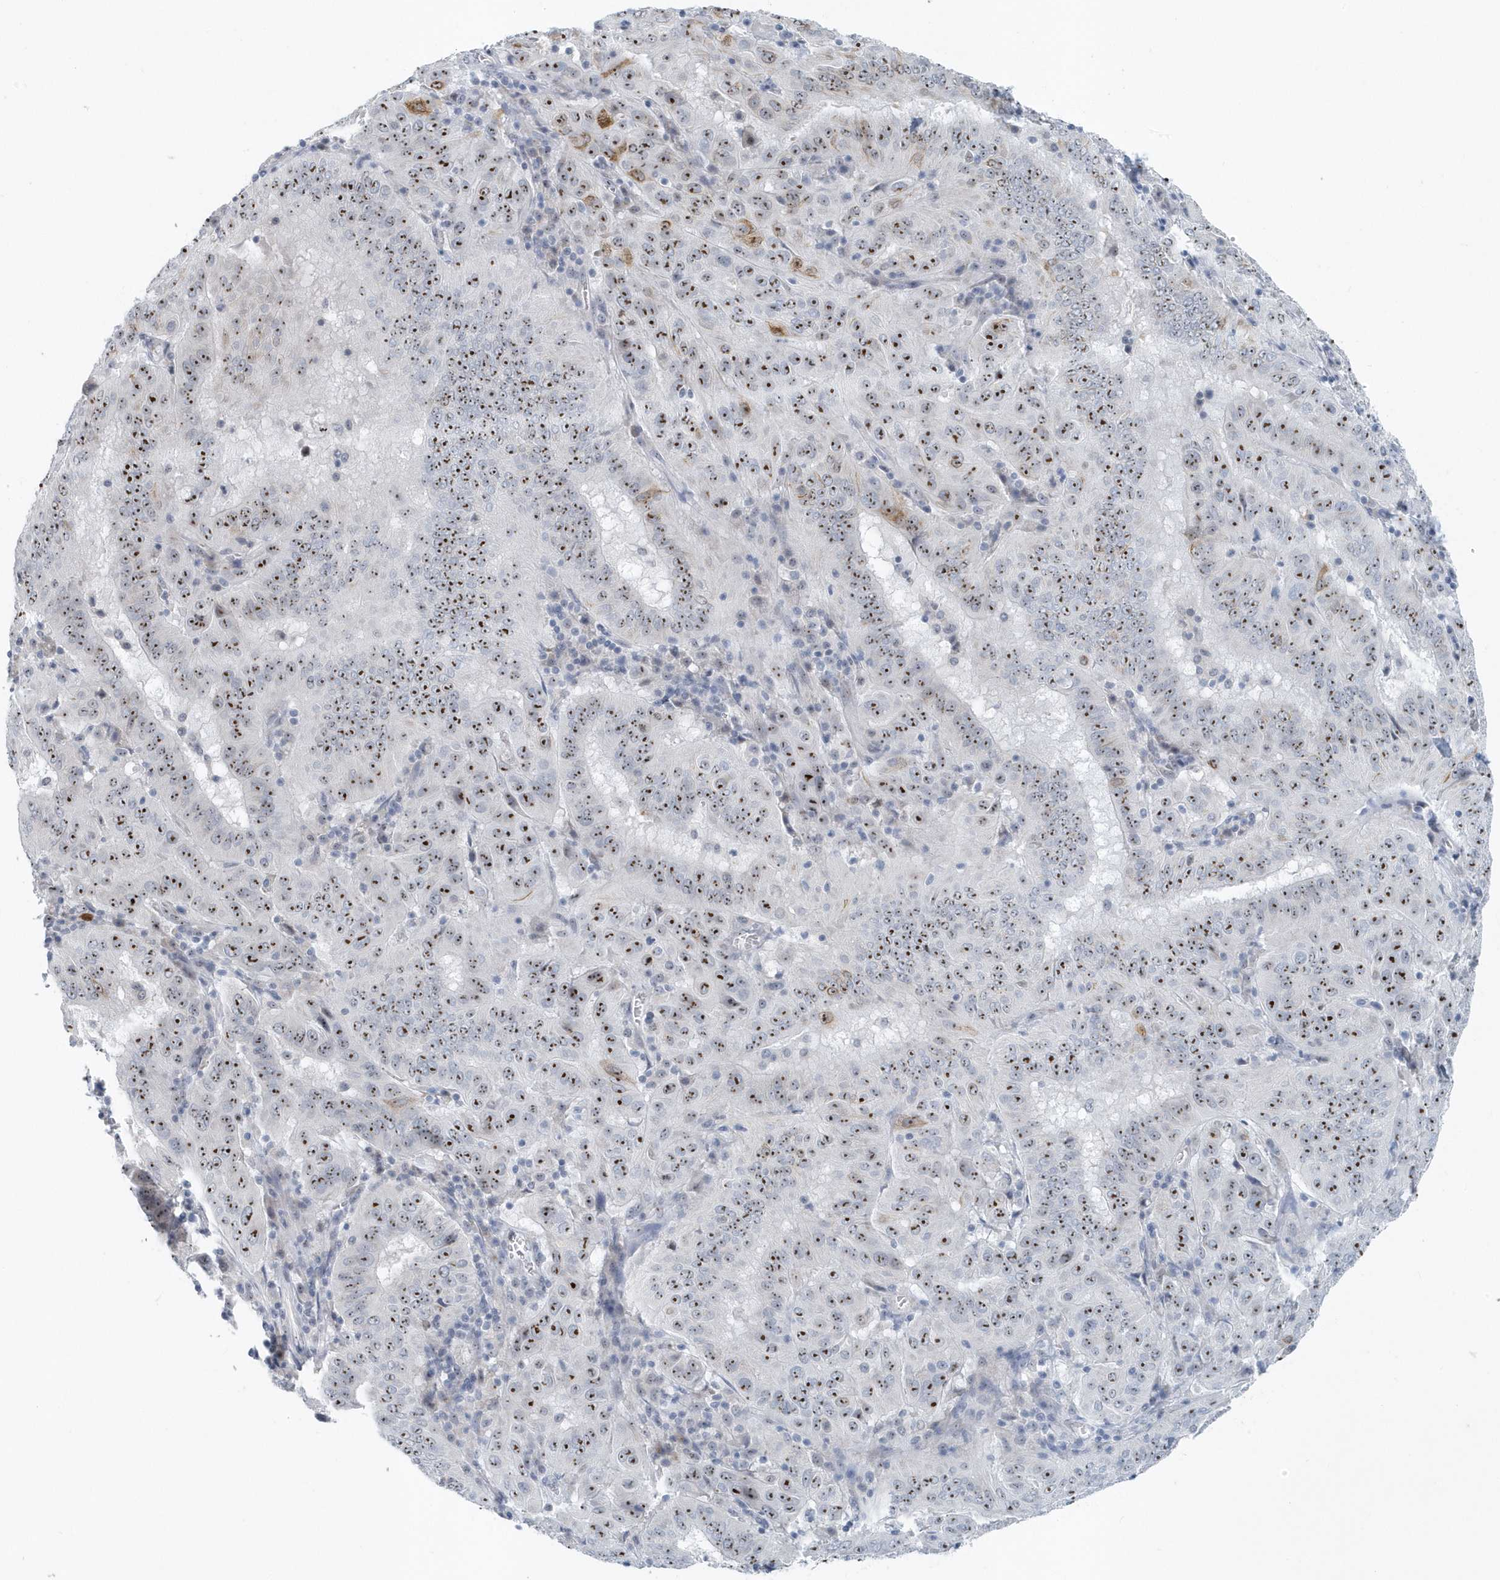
{"staining": {"intensity": "strong", "quantity": ">75%", "location": "nuclear"}, "tissue": "pancreatic cancer", "cell_type": "Tumor cells", "image_type": "cancer", "snomed": [{"axis": "morphology", "description": "Adenocarcinoma, NOS"}, {"axis": "topography", "description": "Pancreas"}], "caption": "Pancreatic cancer (adenocarcinoma) stained with a protein marker shows strong staining in tumor cells.", "gene": "RPF2", "patient": {"sex": "male", "age": 63}}